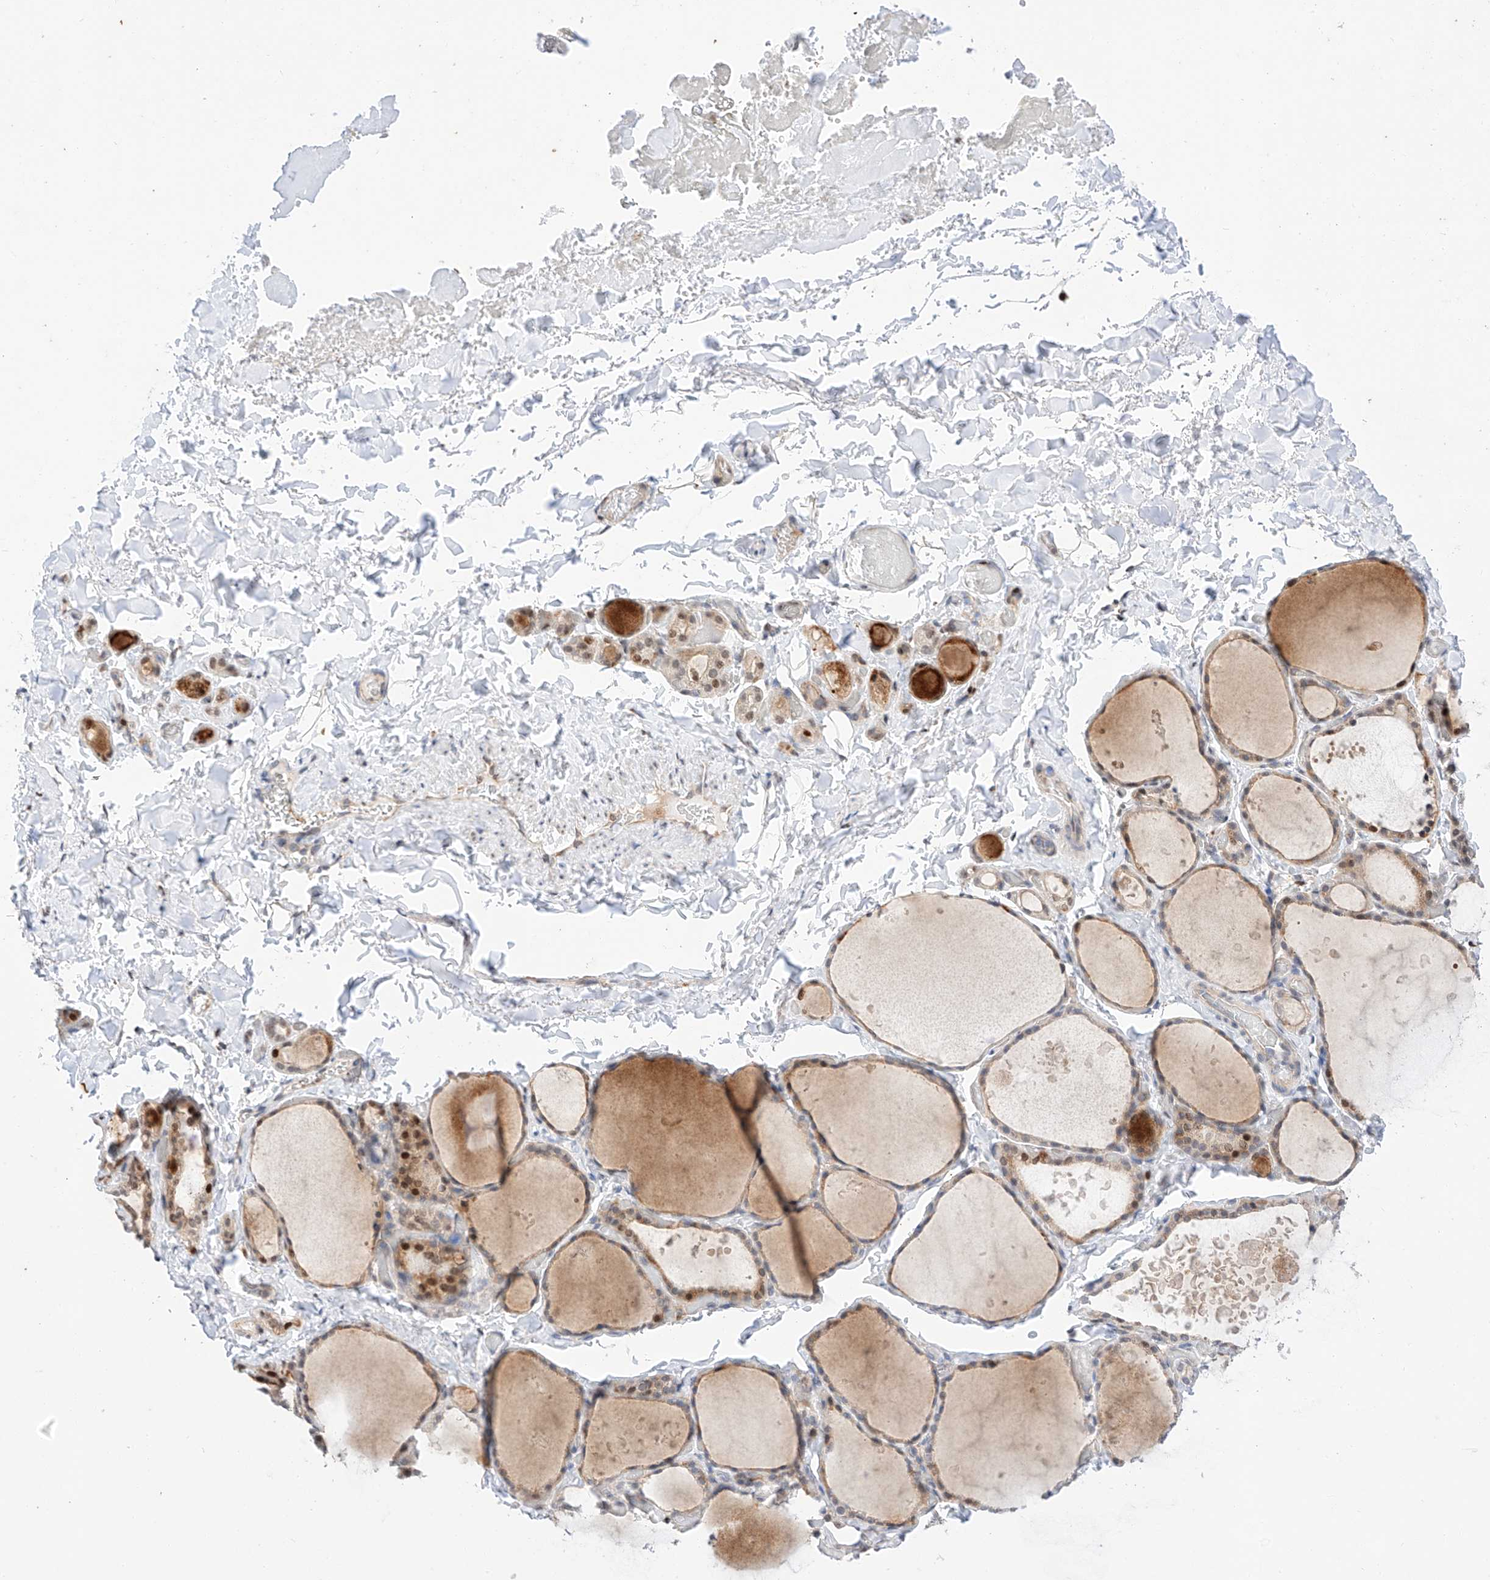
{"staining": {"intensity": "moderate", "quantity": "<25%", "location": "cytoplasmic/membranous,nuclear"}, "tissue": "thyroid gland", "cell_type": "Glandular cells", "image_type": "normal", "snomed": [{"axis": "morphology", "description": "Normal tissue, NOS"}, {"axis": "topography", "description": "Thyroid gland"}], "caption": "Protein analysis of benign thyroid gland displays moderate cytoplasmic/membranous,nuclear expression in approximately <25% of glandular cells. (DAB (3,3'-diaminobenzidine) = brown stain, brightfield microscopy at high magnification).", "gene": "HDAC9", "patient": {"sex": "female", "age": 44}}